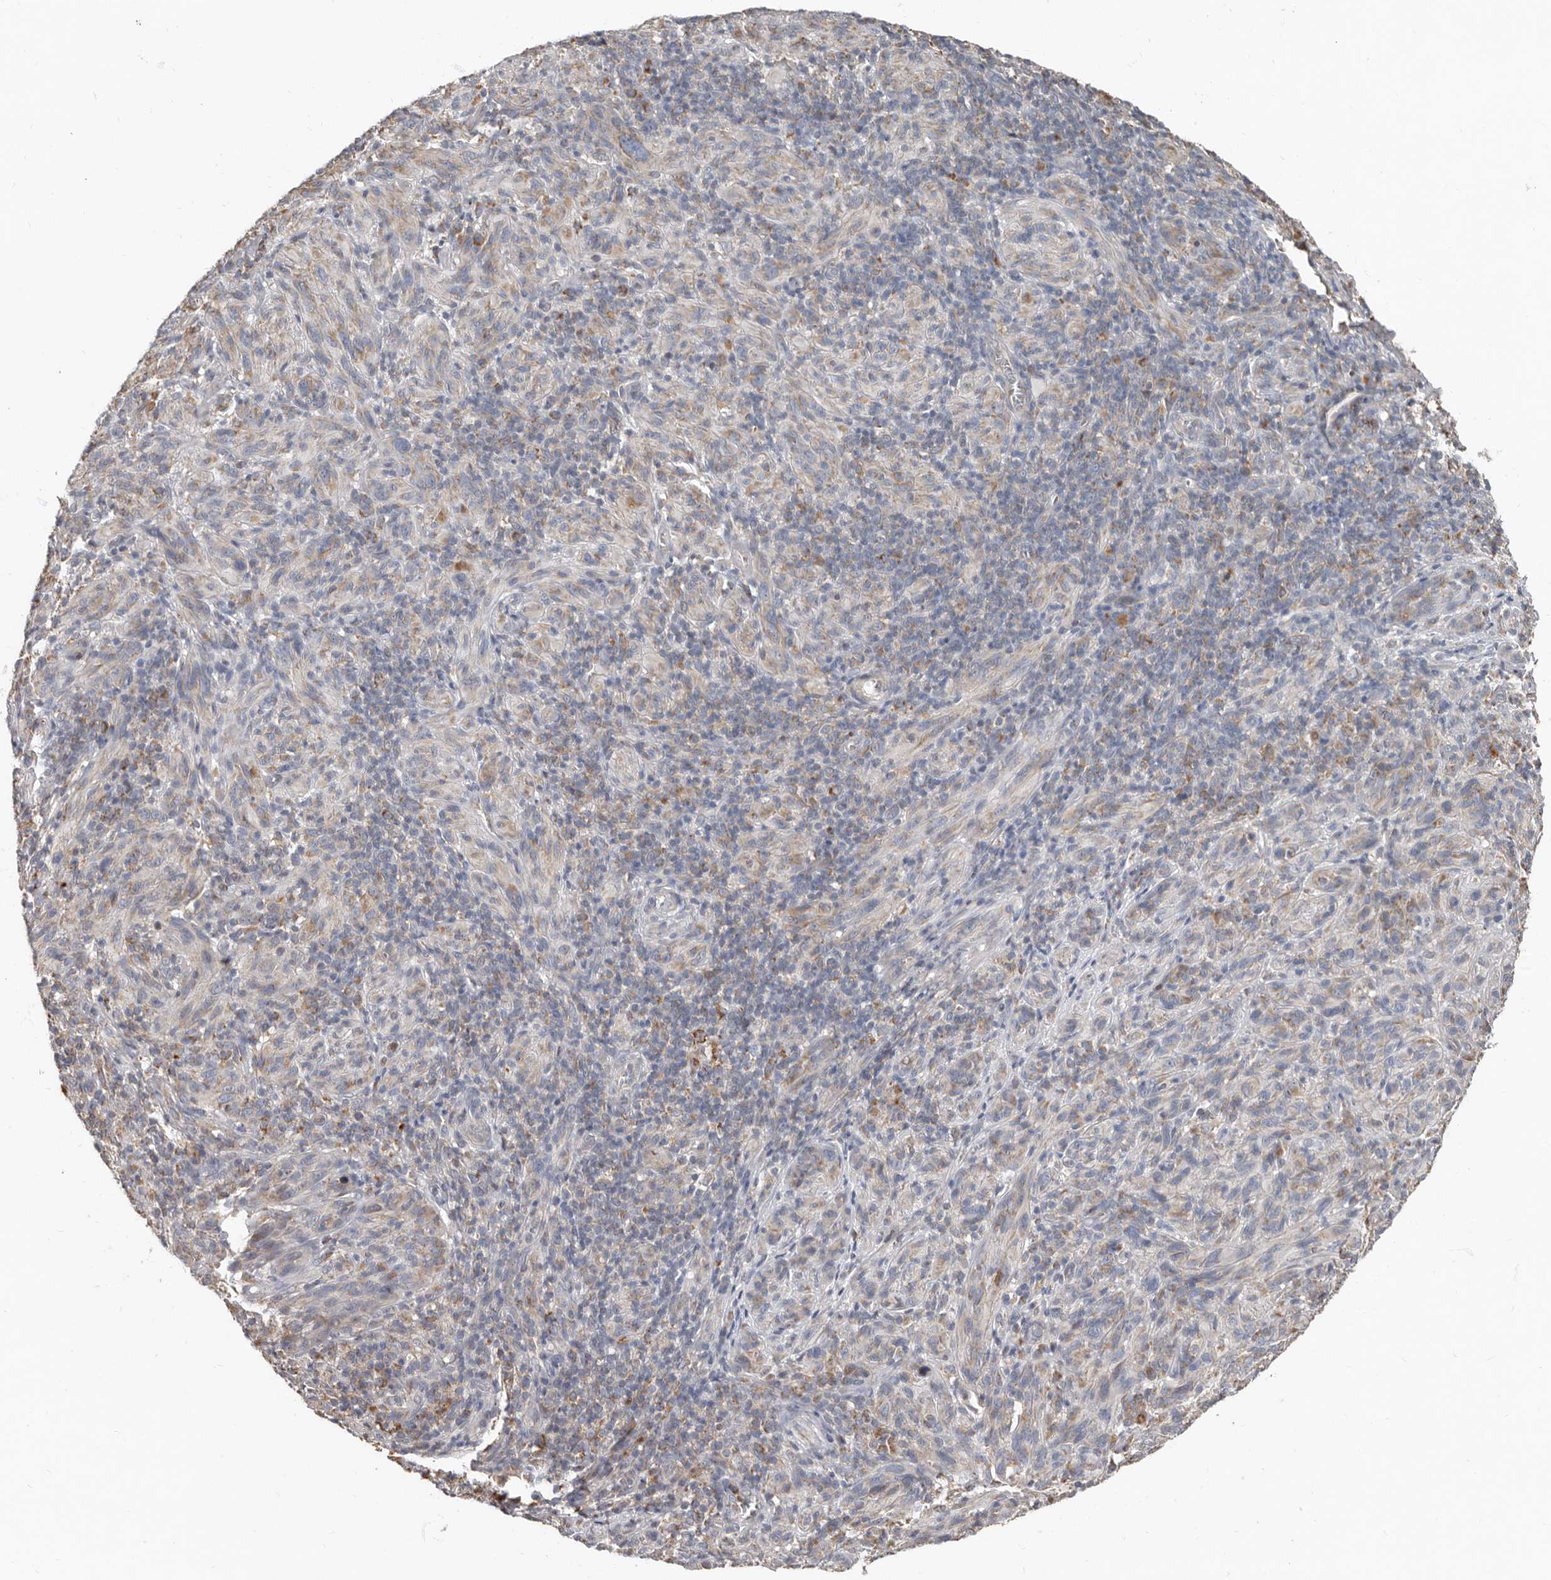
{"staining": {"intensity": "weak", "quantity": "25%-75%", "location": "cytoplasmic/membranous"}, "tissue": "melanoma", "cell_type": "Tumor cells", "image_type": "cancer", "snomed": [{"axis": "morphology", "description": "Malignant melanoma, NOS"}, {"axis": "topography", "description": "Skin of head"}], "caption": "Malignant melanoma stained with DAB (3,3'-diaminobenzidine) immunohistochemistry shows low levels of weak cytoplasmic/membranous staining in approximately 25%-75% of tumor cells.", "gene": "KIF26B", "patient": {"sex": "male", "age": 96}}